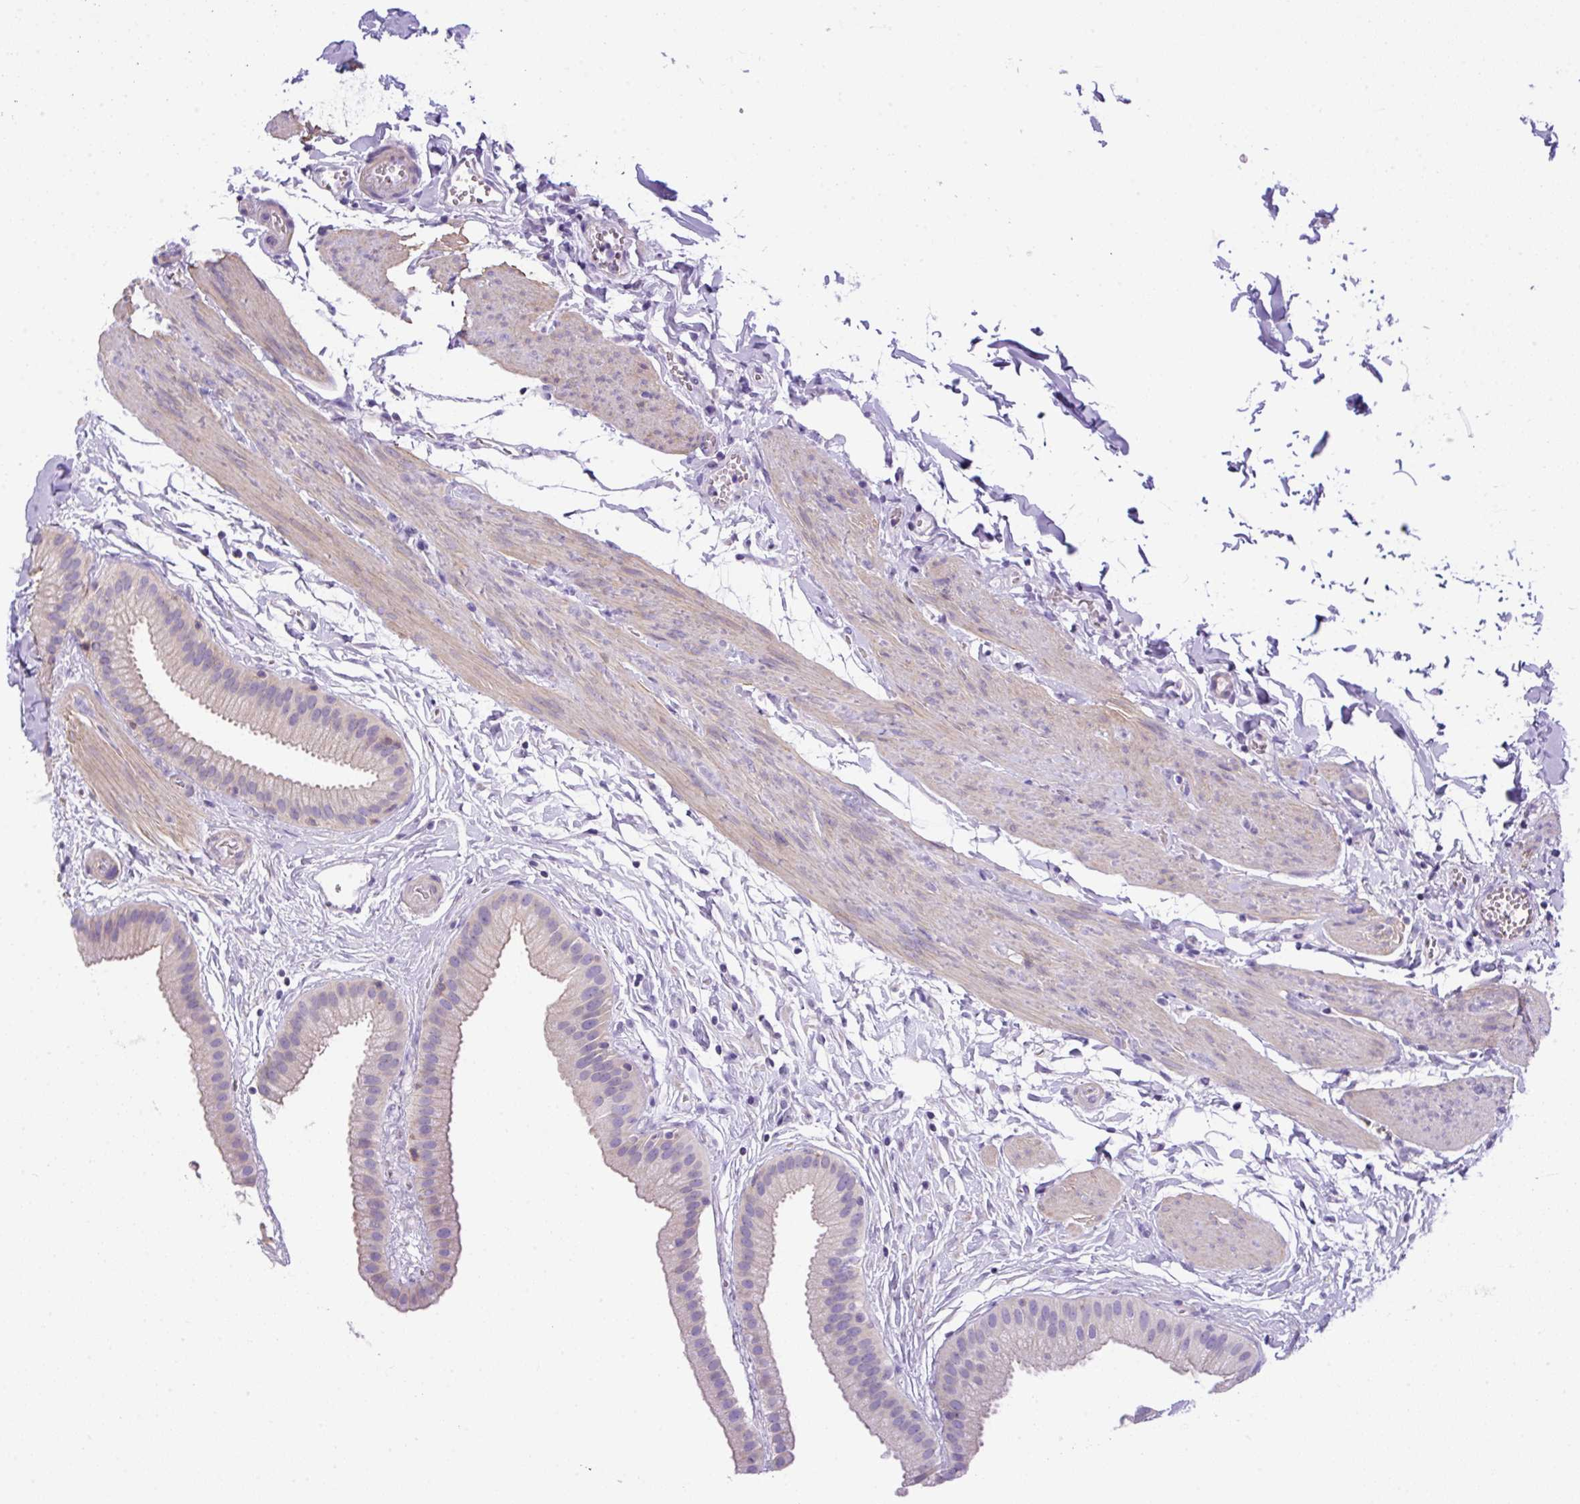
{"staining": {"intensity": "negative", "quantity": "none", "location": "none"}, "tissue": "gallbladder", "cell_type": "Glandular cells", "image_type": "normal", "snomed": [{"axis": "morphology", "description": "Normal tissue, NOS"}, {"axis": "topography", "description": "Gallbladder"}], "caption": "IHC histopathology image of unremarkable gallbladder: gallbladder stained with DAB displays no significant protein positivity in glandular cells. (DAB immunohistochemistry (IHC) visualized using brightfield microscopy, high magnification).", "gene": "NPTN", "patient": {"sex": "female", "age": 63}}